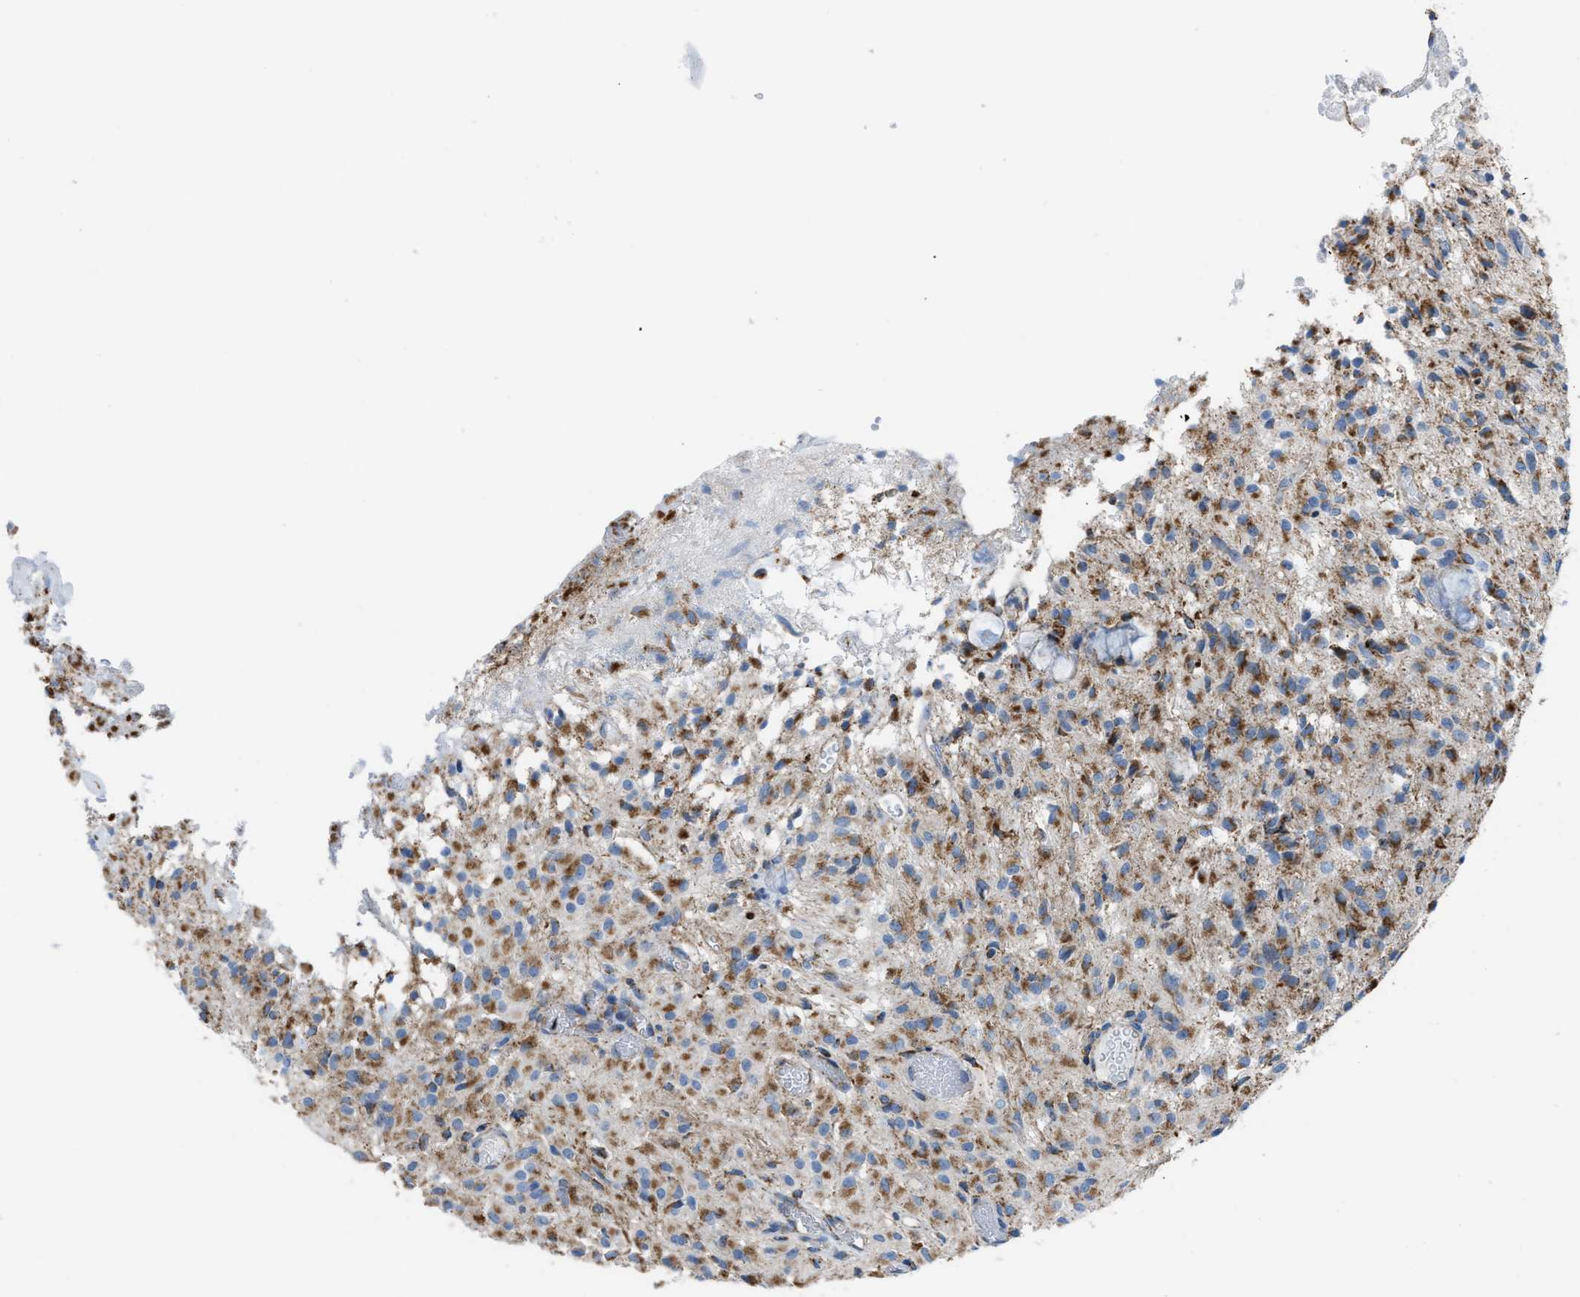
{"staining": {"intensity": "moderate", "quantity": ">75%", "location": "cytoplasmic/membranous"}, "tissue": "glioma", "cell_type": "Tumor cells", "image_type": "cancer", "snomed": [{"axis": "morphology", "description": "Glioma, malignant, High grade"}, {"axis": "topography", "description": "Brain"}], "caption": "The micrograph exhibits staining of glioma, revealing moderate cytoplasmic/membranous protein expression (brown color) within tumor cells. The protein of interest is shown in brown color, while the nuclei are stained blue.", "gene": "ETFB", "patient": {"sex": "female", "age": 59}}